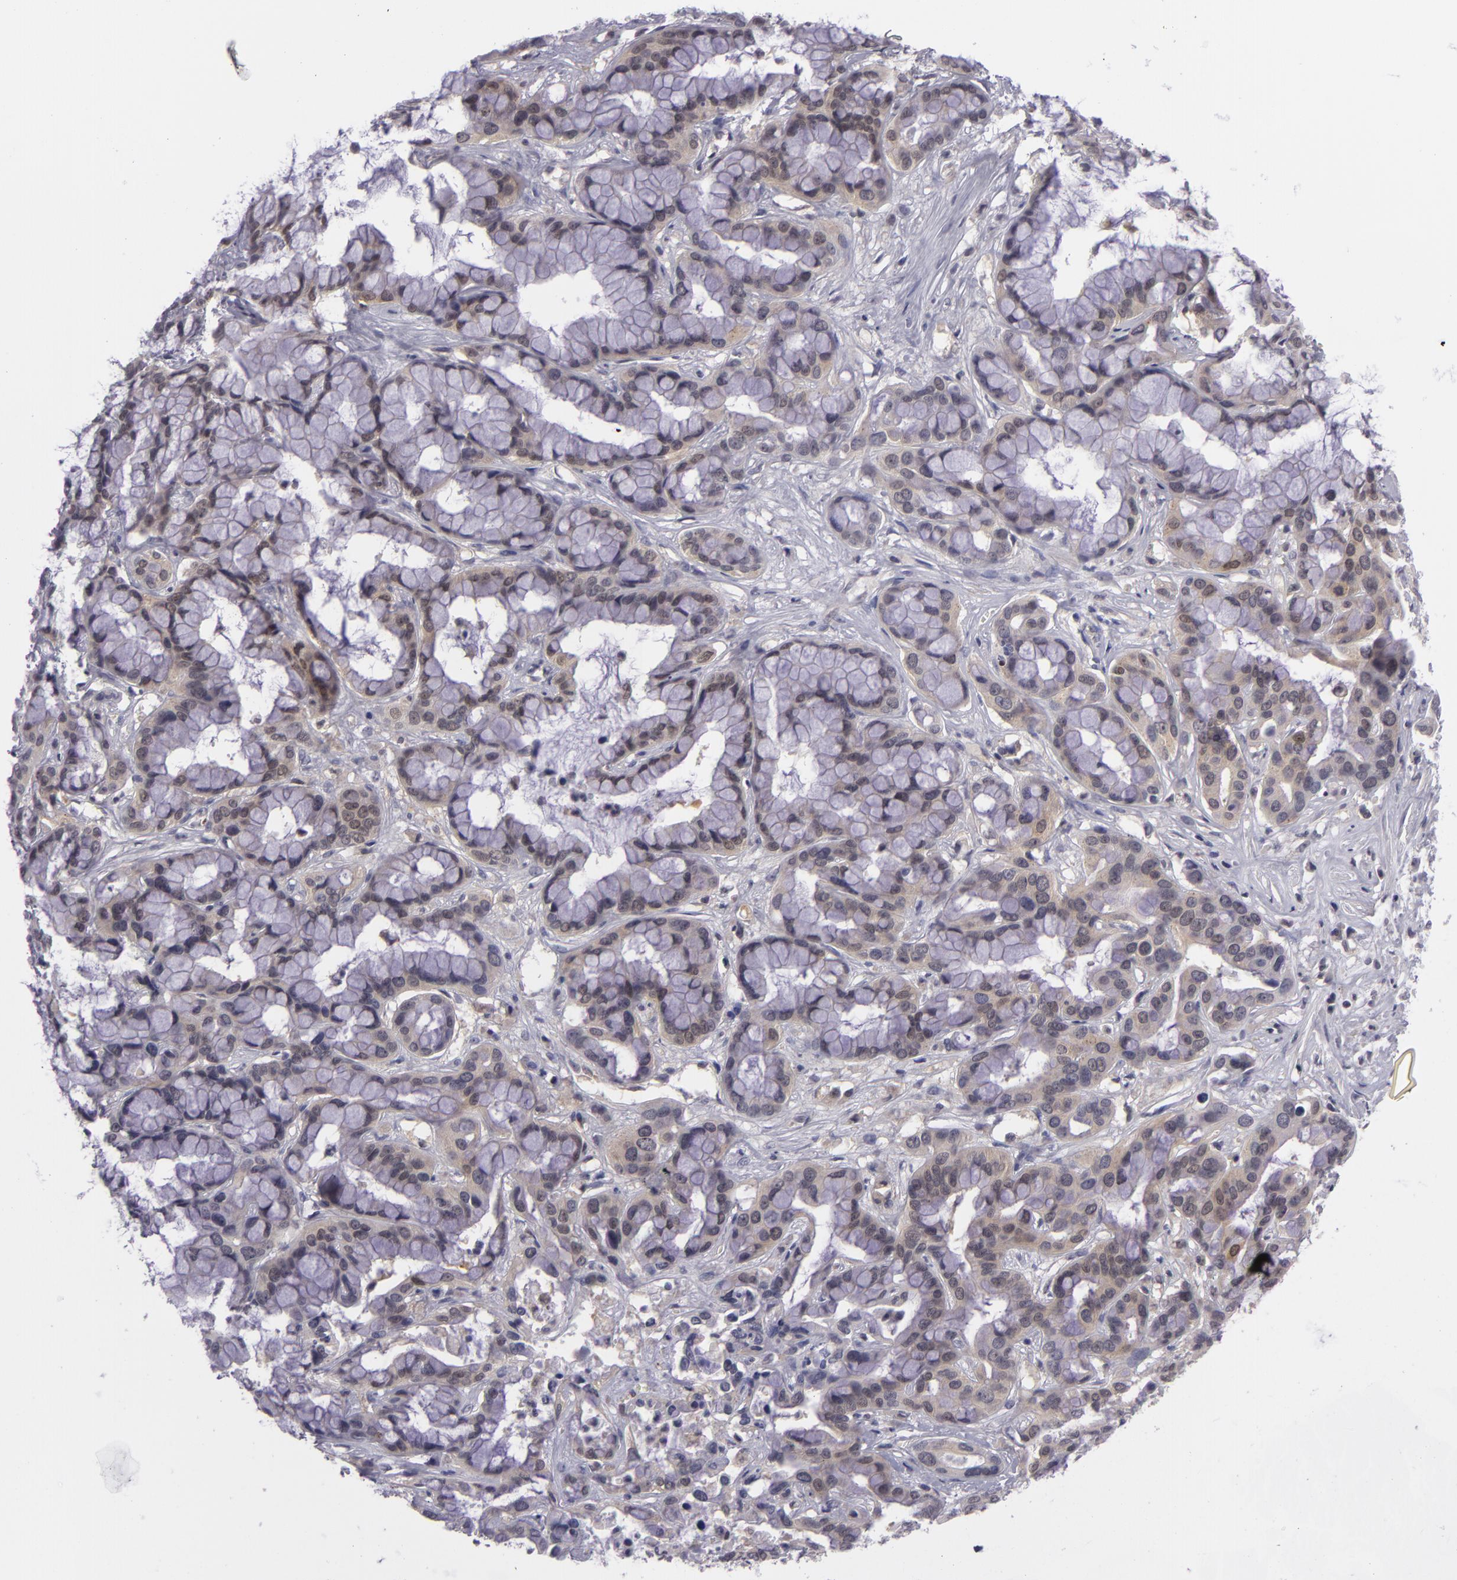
{"staining": {"intensity": "weak", "quantity": "25%-75%", "location": "cytoplasmic/membranous"}, "tissue": "liver cancer", "cell_type": "Tumor cells", "image_type": "cancer", "snomed": [{"axis": "morphology", "description": "Cholangiocarcinoma"}, {"axis": "topography", "description": "Liver"}], "caption": "IHC staining of liver cancer (cholangiocarcinoma), which demonstrates low levels of weak cytoplasmic/membranous expression in approximately 25%-75% of tumor cells indicating weak cytoplasmic/membranous protein expression. The staining was performed using DAB (3,3'-diaminobenzidine) (brown) for protein detection and nuclei were counterstained in hematoxylin (blue).", "gene": "BCL10", "patient": {"sex": "female", "age": 65}}